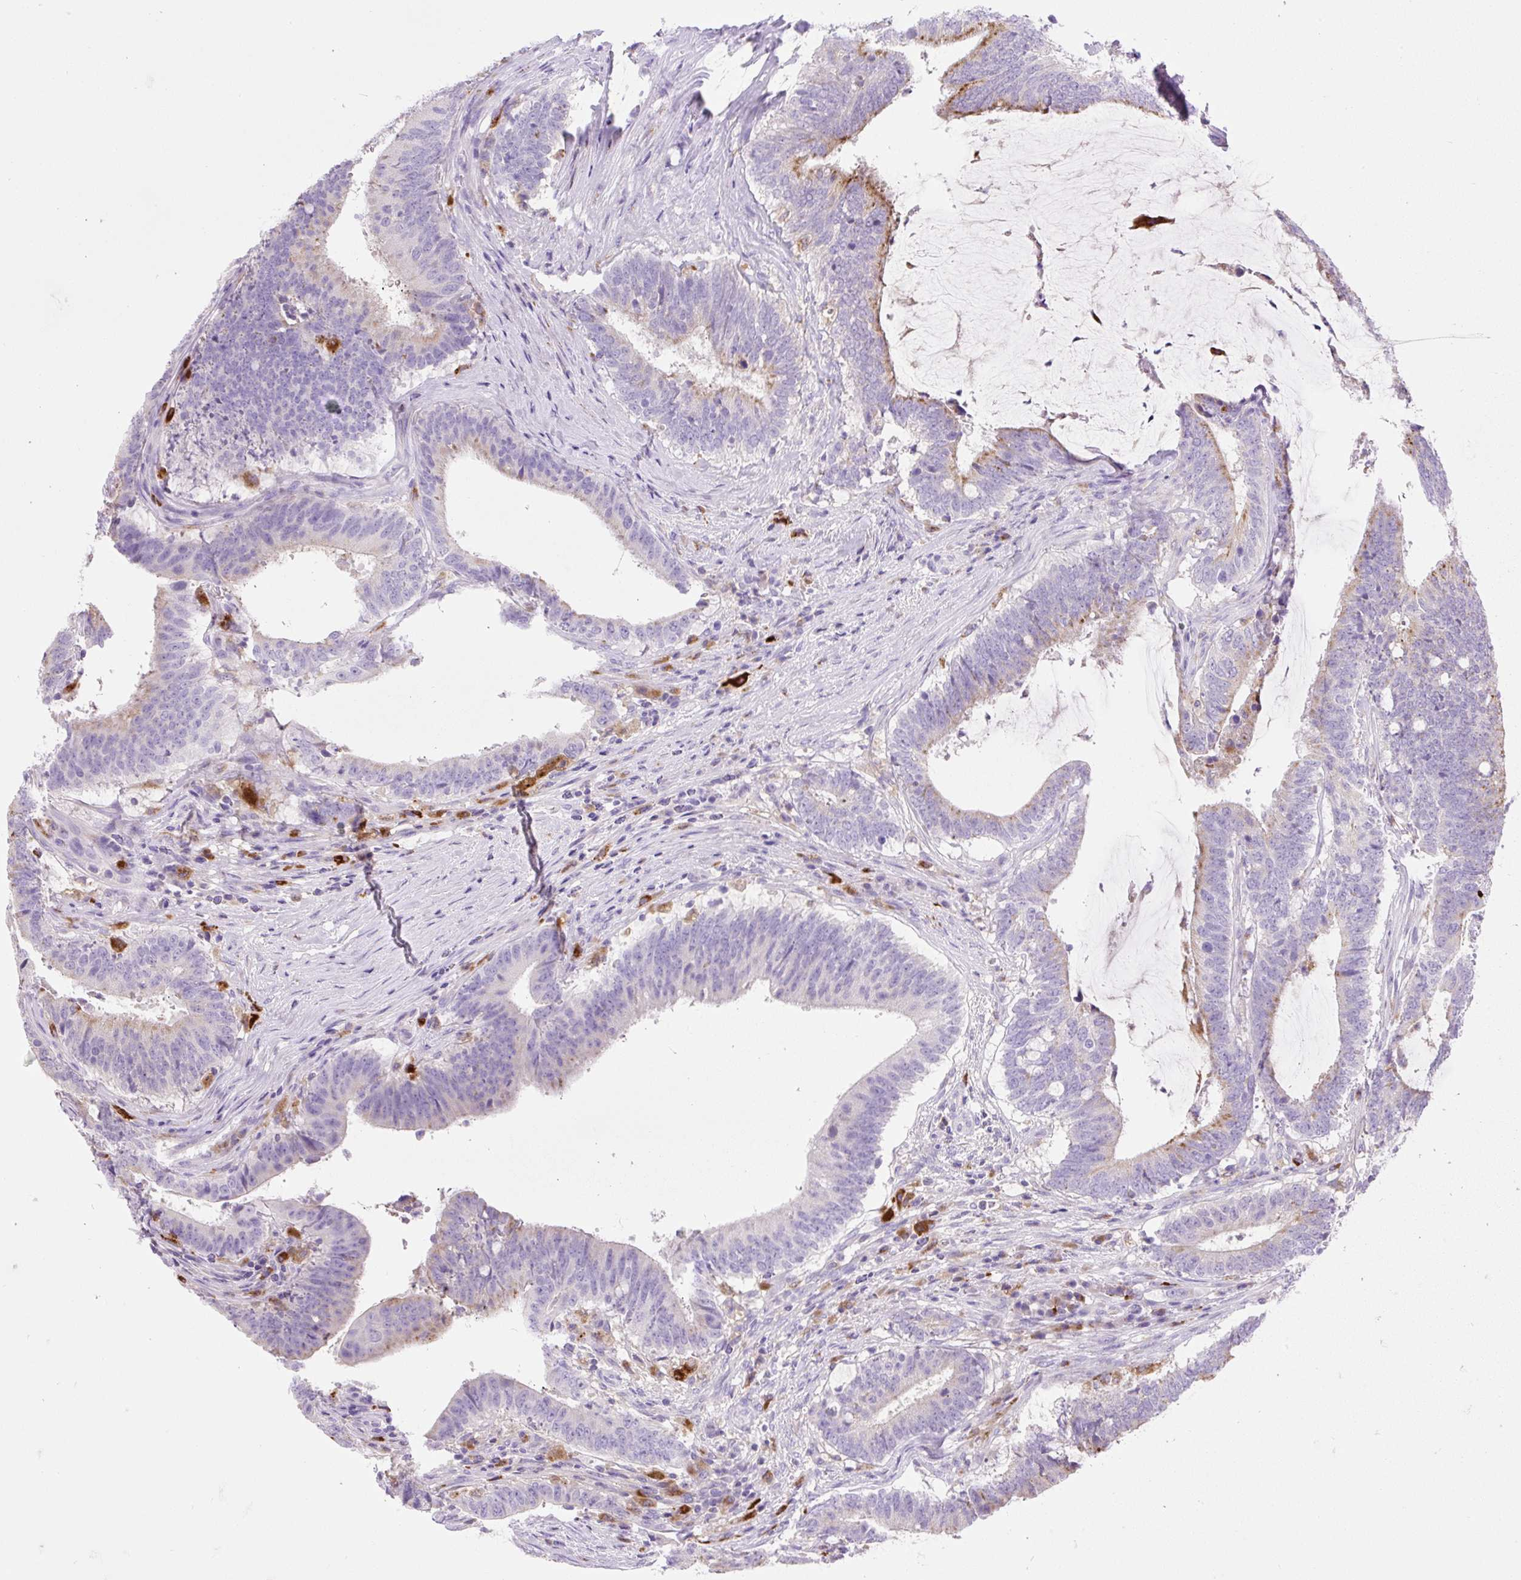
{"staining": {"intensity": "moderate", "quantity": "<25%", "location": "cytoplasmic/membranous"}, "tissue": "colorectal cancer", "cell_type": "Tumor cells", "image_type": "cancer", "snomed": [{"axis": "morphology", "description": "Adenocarcinoma, NOS"}, {"axis": "topography", "description": "Colon"}], "caption": "IHC histopathology image of human colorectal cancer (adenocarcinoma) stained for a protein (brown), which exhibits low levels of moderate cytoplasmic/membranous positivity in approximately <25% of tumor cells.", "gene": "HEXB", "patient": {"sex": "female", "age": 43}}